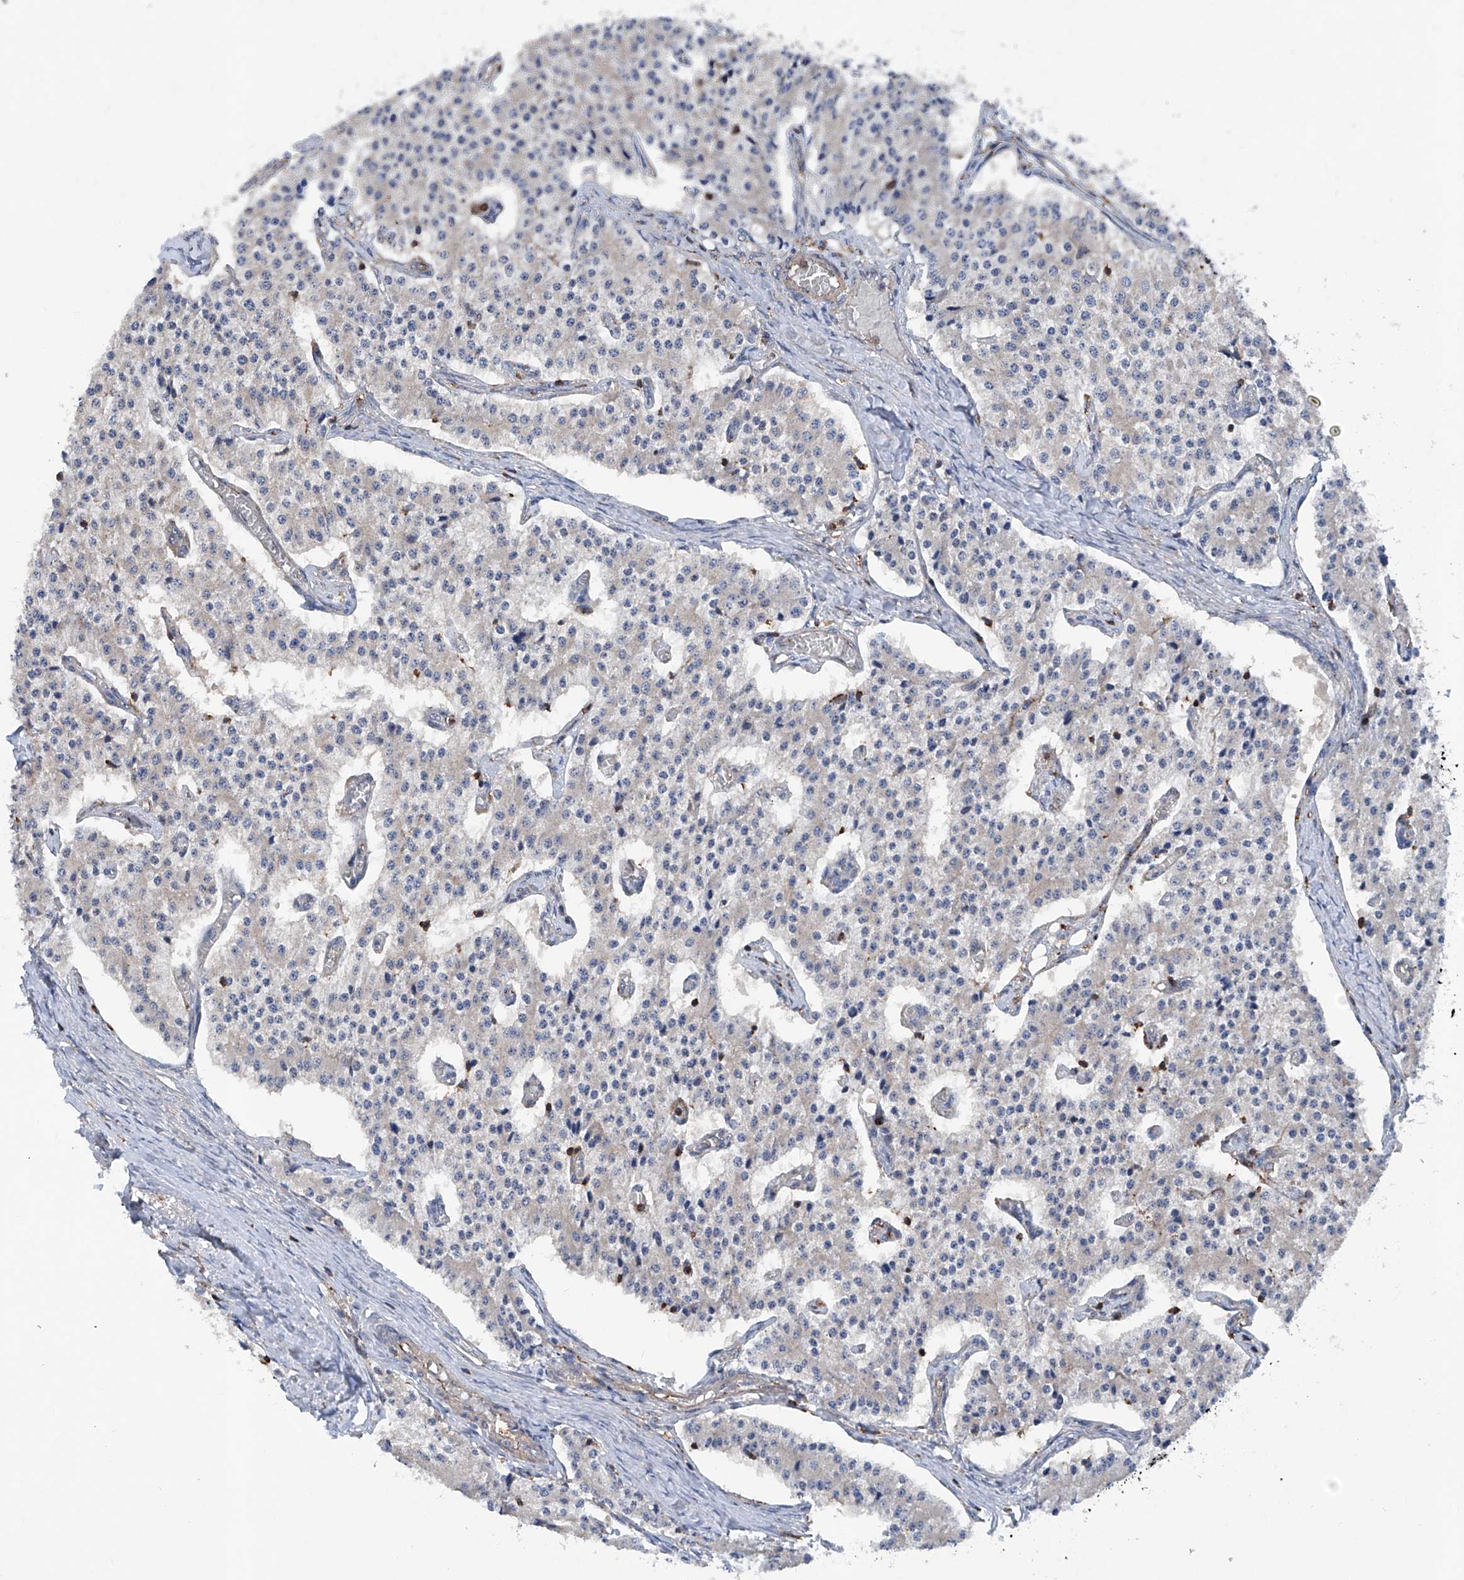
{"staining": {"intensity": "negative", "quantity": "none", "location": "none"}, "tissue": "carcinoid", "cell_type": "Tumor cells", "image_type": "cancer", "snomed": [{"axis": "morphology", "description": "Carcinoid, malignant, NOS"}, {"axis": "topography", "description": "Colon"}], "caption": "DAB (3,3'-diaminobenzidine) immunohistochemical staining of human carcinoid shows no significant positivity in tumor cells.", "gene": "NT5C3A", "patient": {"sex": "female", "age": 52}}